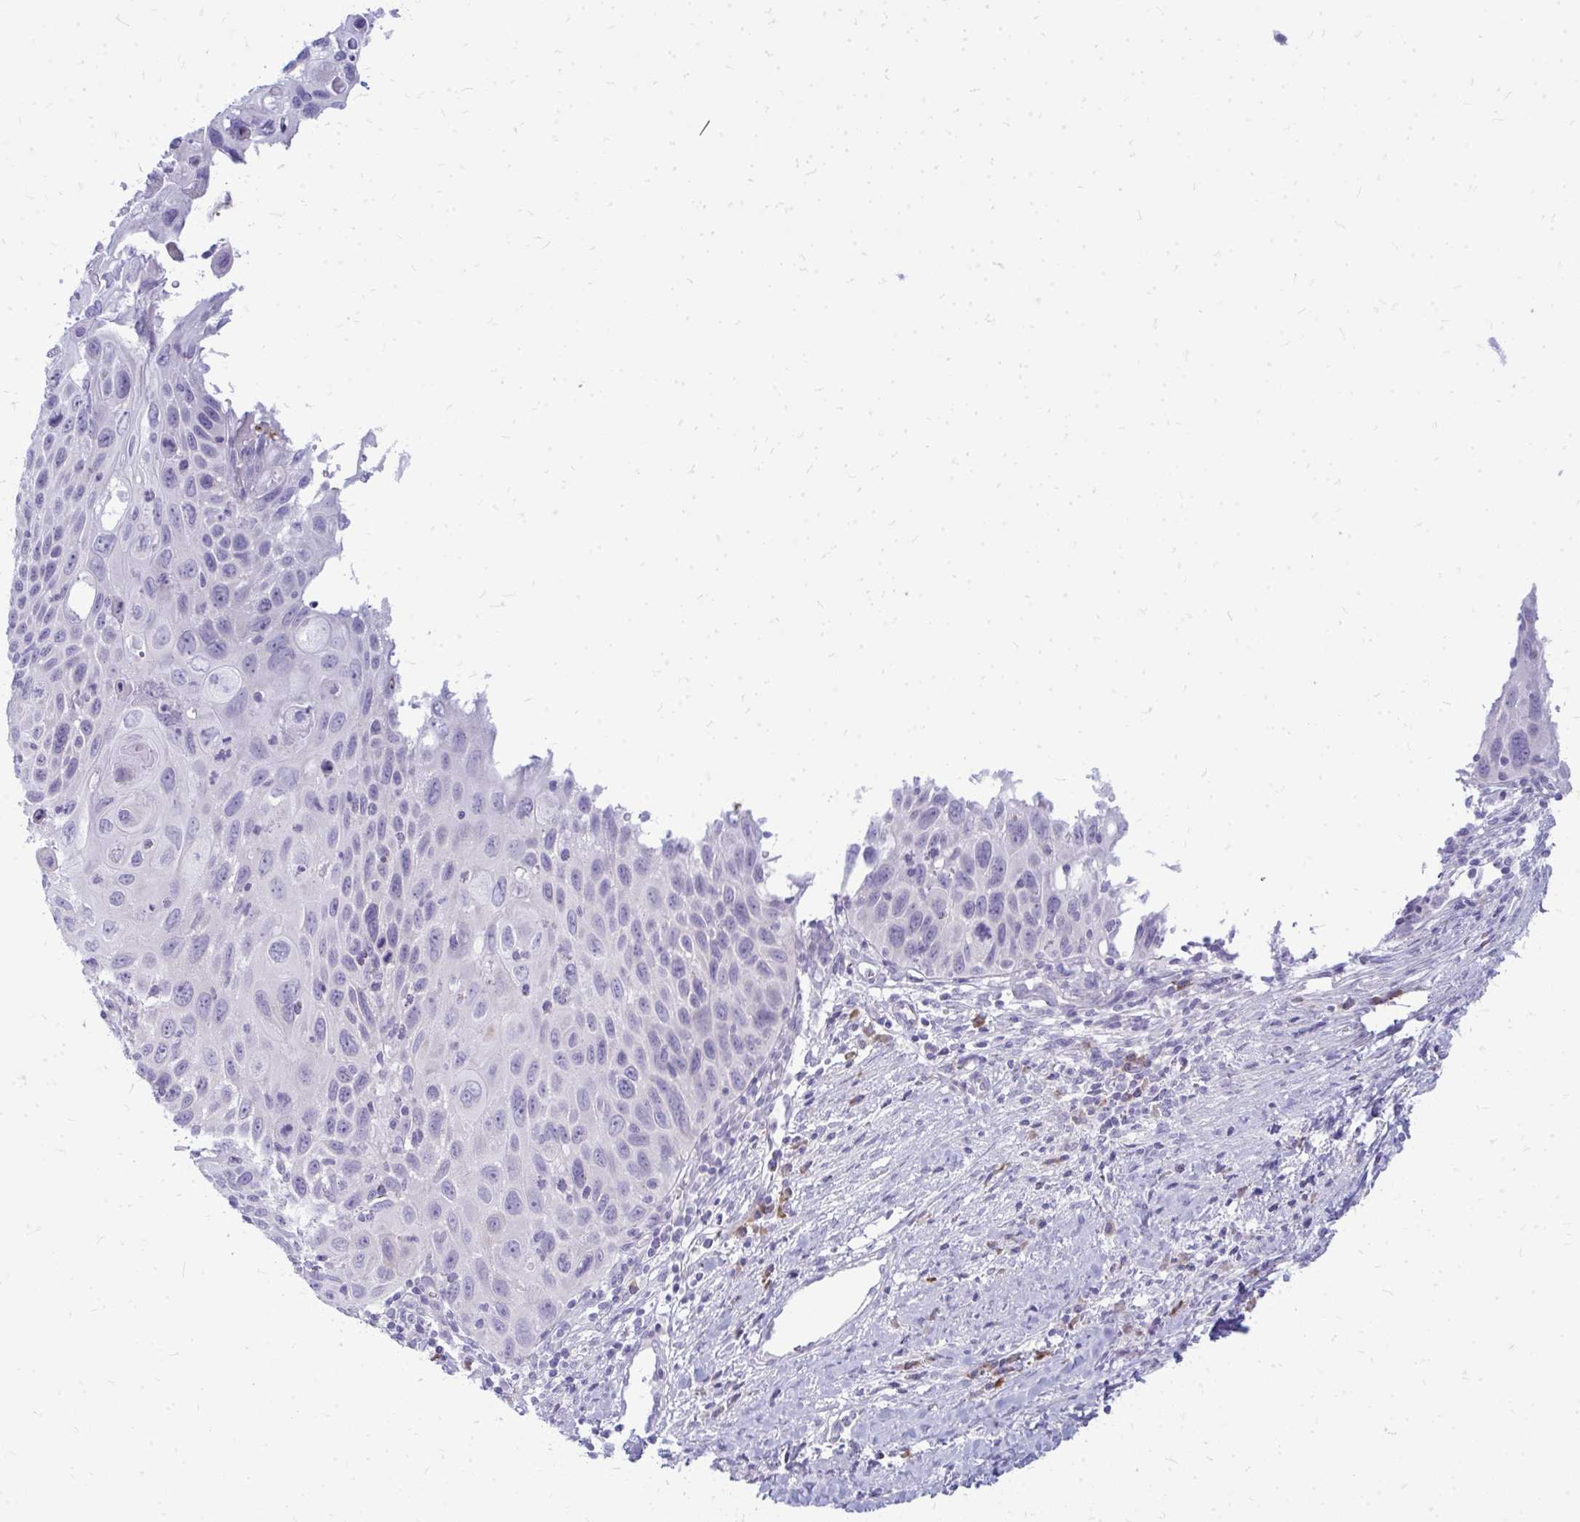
{"staining": {"intensity": "negative", "quantity": "none", "location": "none"}, "tissue": "cervical cancer", "cell_type": "Tumor cells", "image_type": "cancer", "snomed": [{"axis": "morphology", "description": "Squamous cell carcinoma, NOS"}, {"axis": "topography", "description": "Cervix"}], "caption": "Immunohistochemistry (IHC) of squamous cell carcinoma (cervical) reveals no positivity in tumor cells.", "gene": "TSPEAR", "patient": {"sex": "female", "age": 70}}